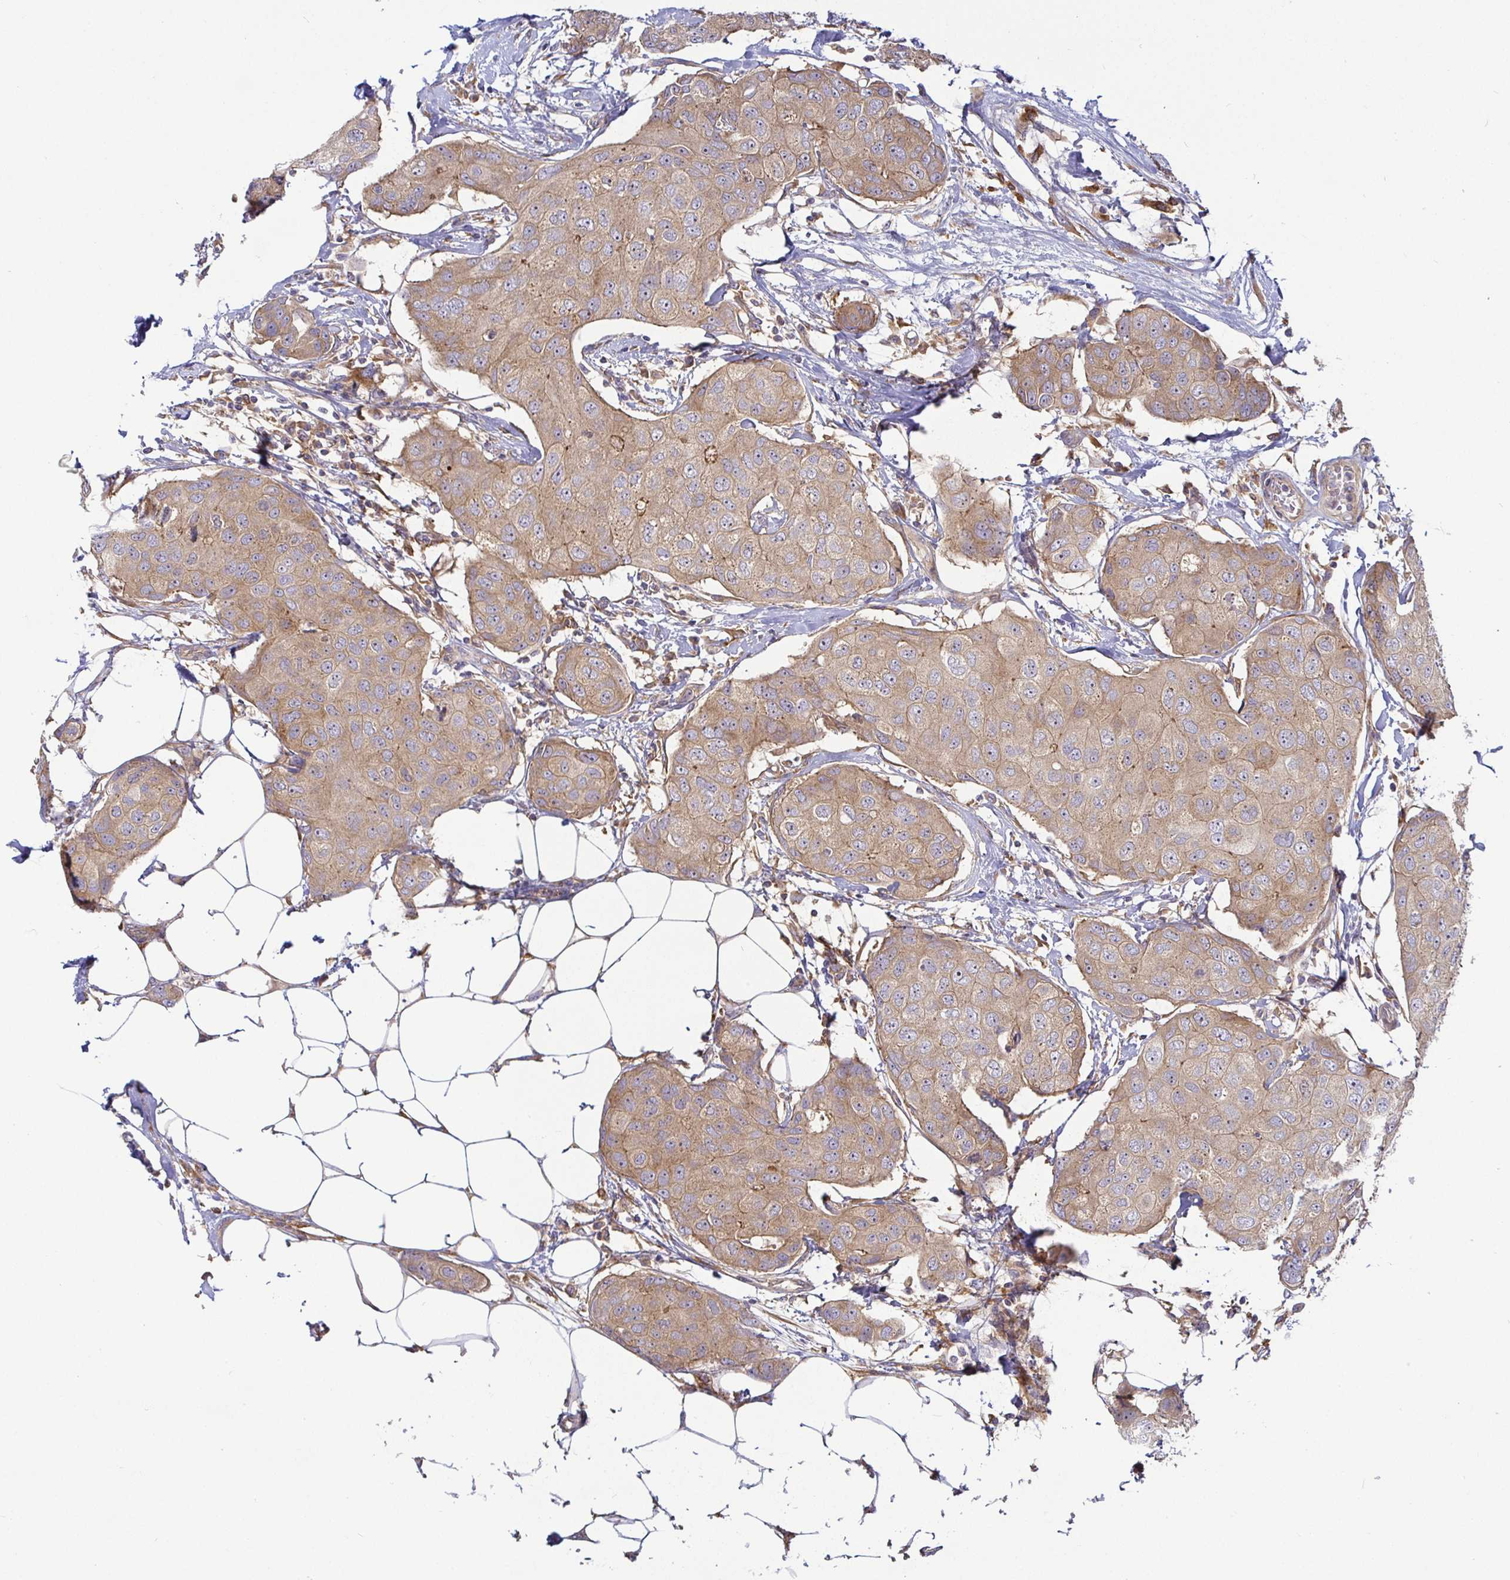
{"staining": {"intensity": "moderate", "quantity": ">75%", "location": "cytoplasmic/membranous"}, "tissue": "breast cancer", "cell_type": "Tumor cells", "image_type": "cancer", "snomed": [{"axis": "morphology", "description": "Duct carcinoma"}, {"axis": "topography", "description": "Breast"}, {"axis": "topography", "description": "Lymph node"}], "caption": "IHC micrograph of neoplastic tissue: invasive ductal carcinoma (breast) stained using IHC demonstrates medium levels of moderate protein expression localized specifically in the cytoplasmic/membranous of tumor cells, appearing as a cytoplasmic/membranous brown color.", "gene": "SNX8", "patient": {"sex": "female", "age": 80}}